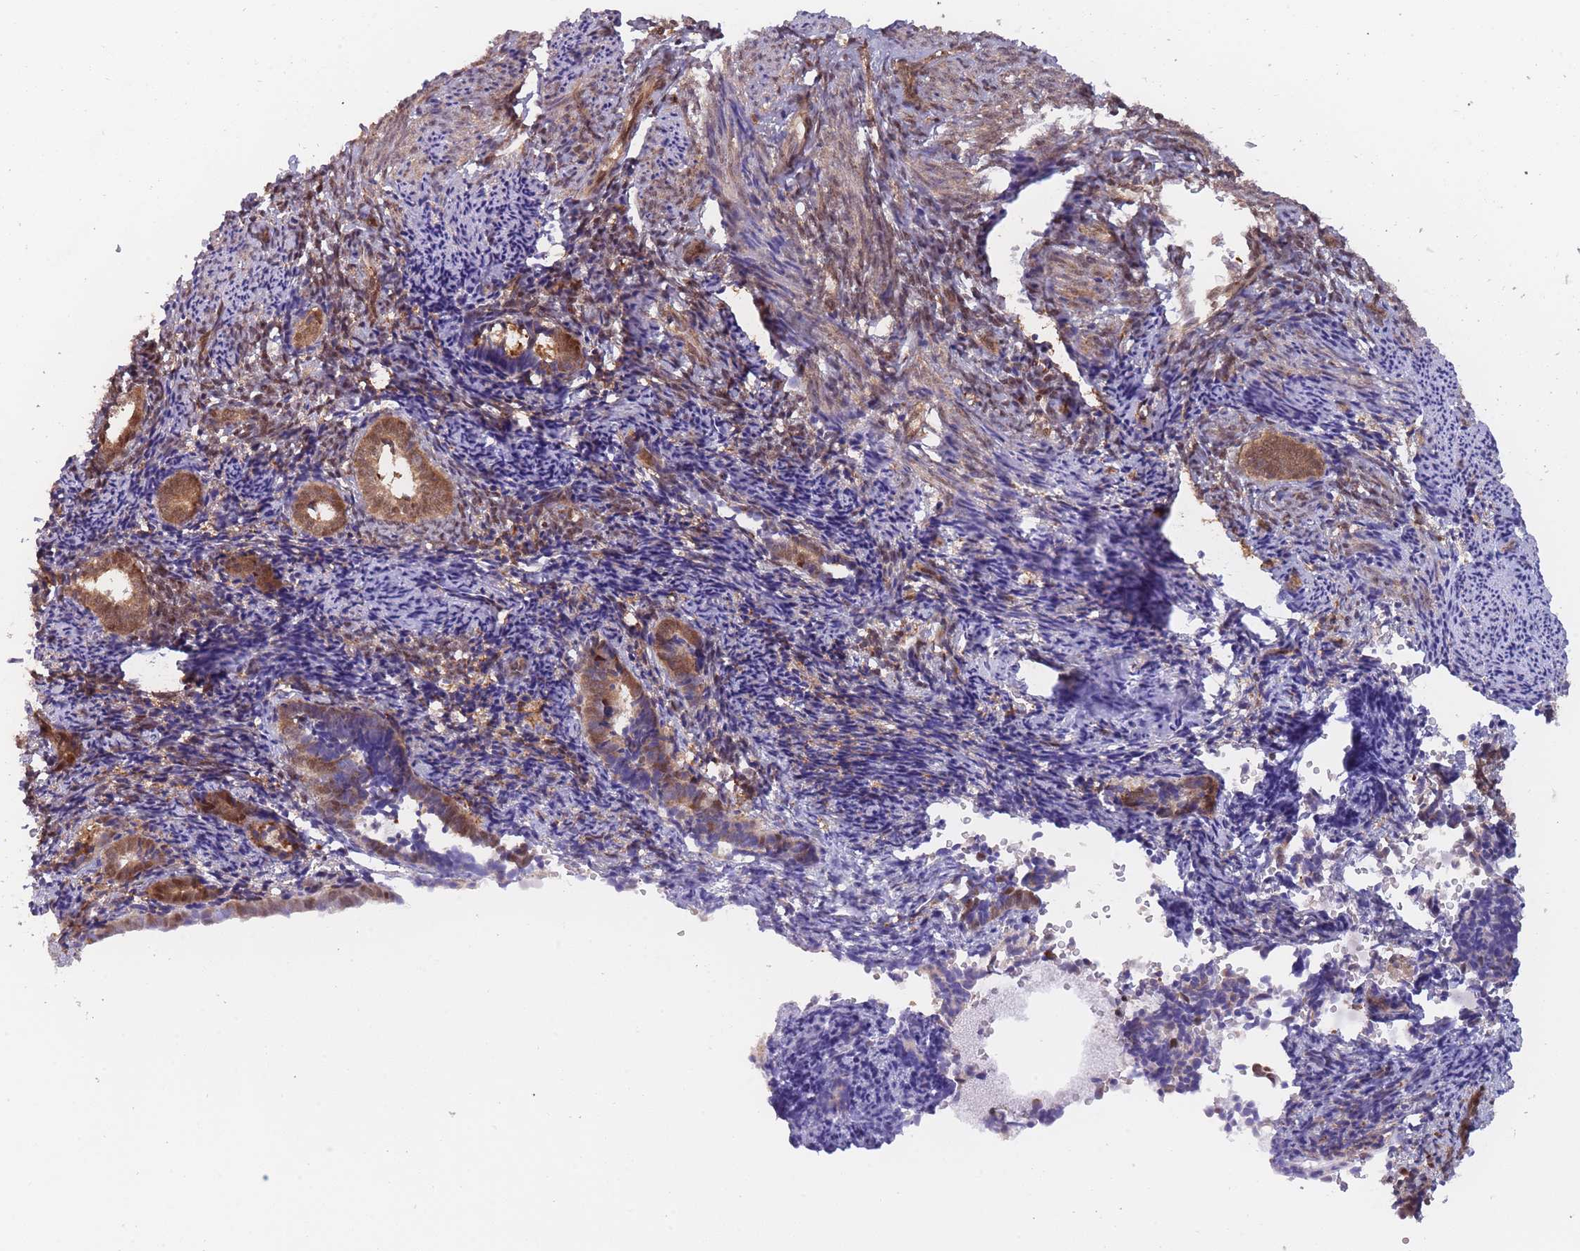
{"staining": {"intensity": "moderate", "quantity": "25%-75%", "location": "nuclear"}, "tissue": "endometrium", "cell_type": "Cells in endometrial stroma", "image_type": "normal", "snomed": [{"axis": "morphology", "description": "Normal tissue, NOS"}, {"axis": "topography", "description": "Endometrium"}], "caption": "This is a histology image of immunohistochemistry staining of benign endometrium, which shows moderate staining in the nuclear of cells in endometrial stroma.", "gene": "NSFL1C", "patient": {"sex": "female", "age": 54}}